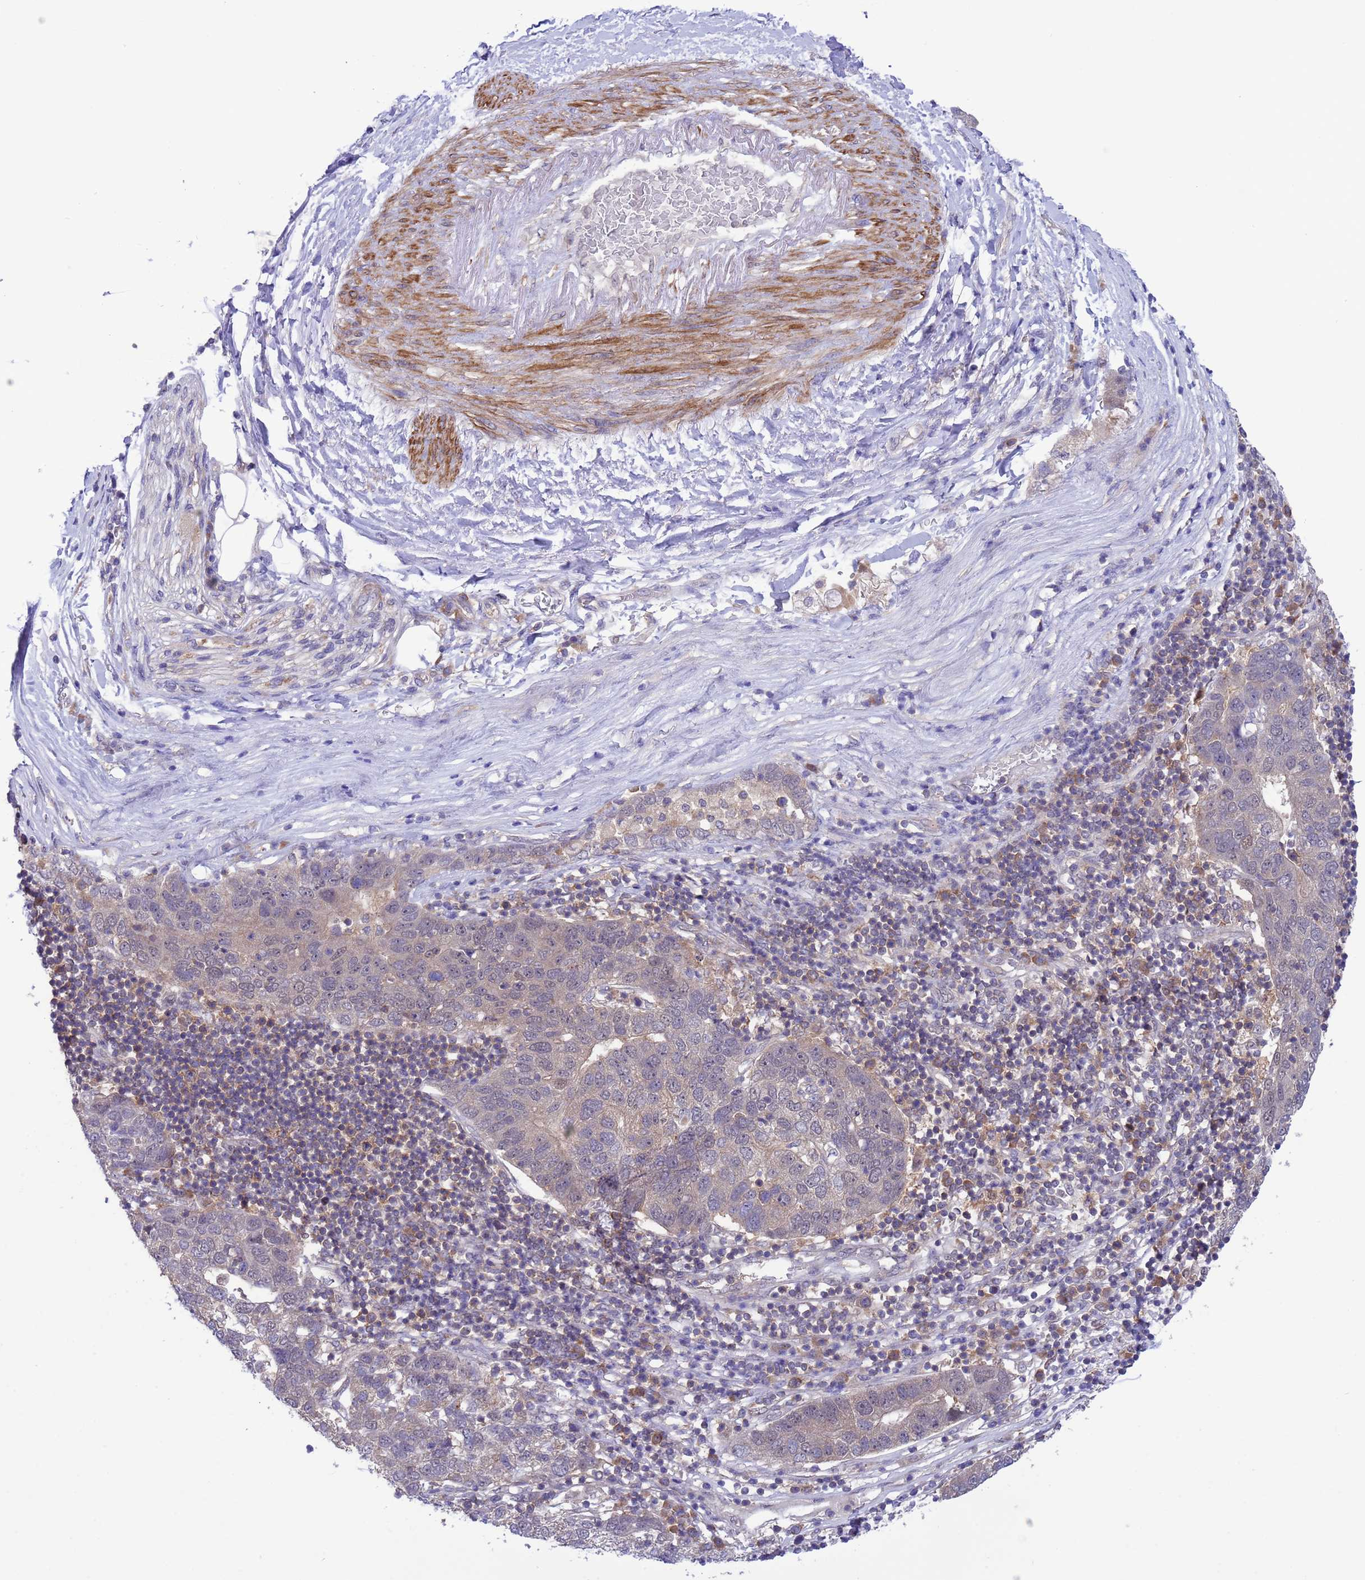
{"staining": {"intensity": "negative", "quantity": "none", "location": "none"}, "tissue": "pancreatic cancer", "cell_type": "Tumor cells", "image_type": "cancer", "snomed": [{"axis": "morphology", "description": "Adenocarcinoma, NOS"}, {"axis": "topography", "description": "Pancreas"}], "caption": "The histopathology image demonstrates no staining of tumor cells in pancreatic adenocarcinoma. (DAB IHC with hematoxylin counter stain).", "gene": "ZNF461", "patient": {"sex": "female", "age": 61}}